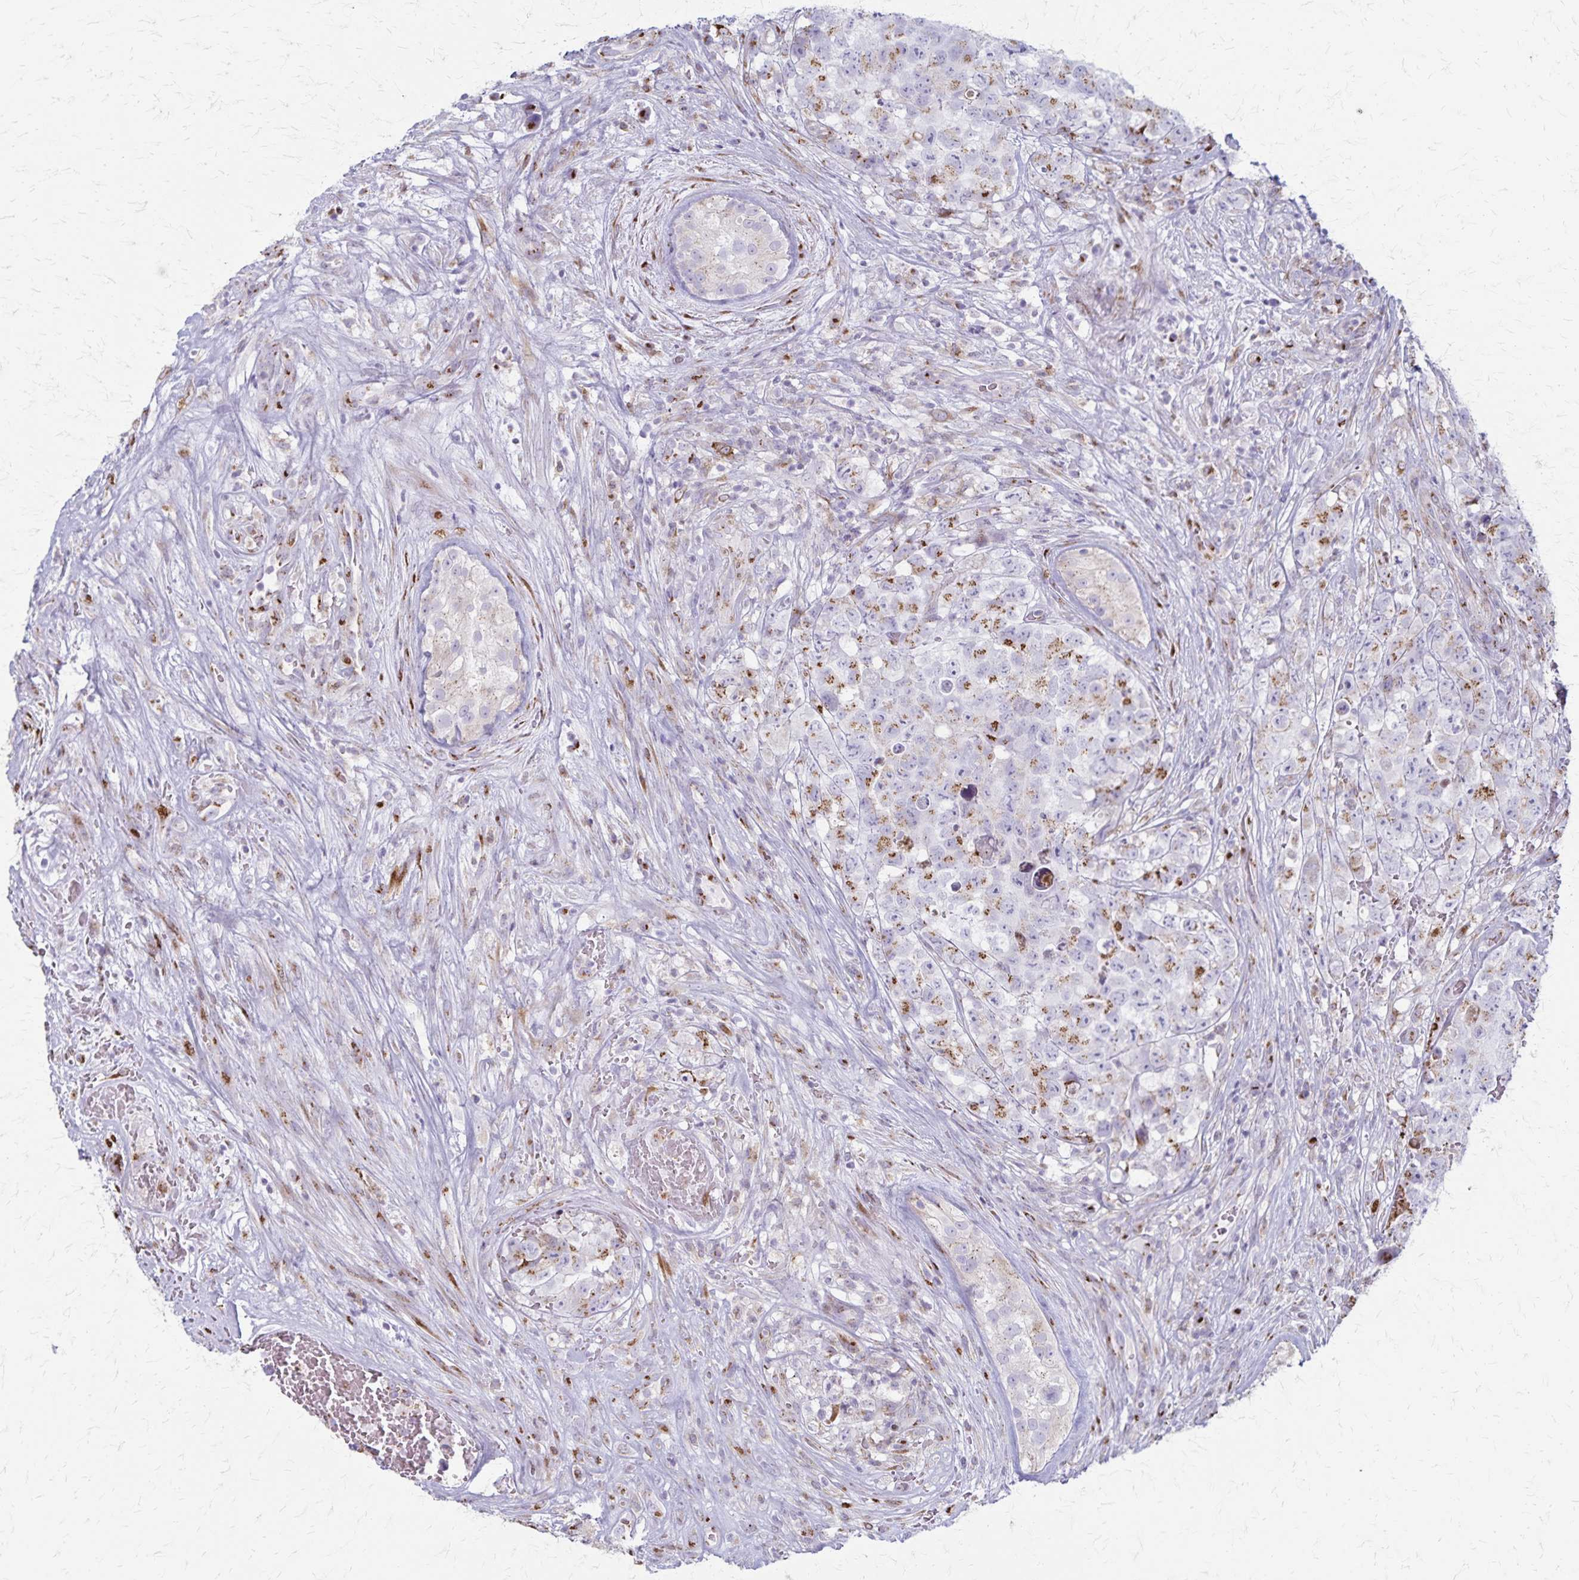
{"staining": {"intensity": "moderate", "quantity": "25%-75%", "location": "cytoplasmic/membranous"}, "tissue": "testis cancer", "cell_type": "Tumor cells", "image_type": "cancer", "snomed": [{"axis": "morphology", "description": "Carcinoma, Embryonal, NOS"}, {"axis": "topography", "description": "Testis"}], "caption": "Immunohistochemical staining of human testis cancer demonstrates medium levels of moderate cytoplasmic/membranous positivity in approximately 25%-75% of tumor cells. (IHC, brightfield microscopy, high magnification).", "gene": "MCFD2", "patient": {"sex": "male", "age": 18}}